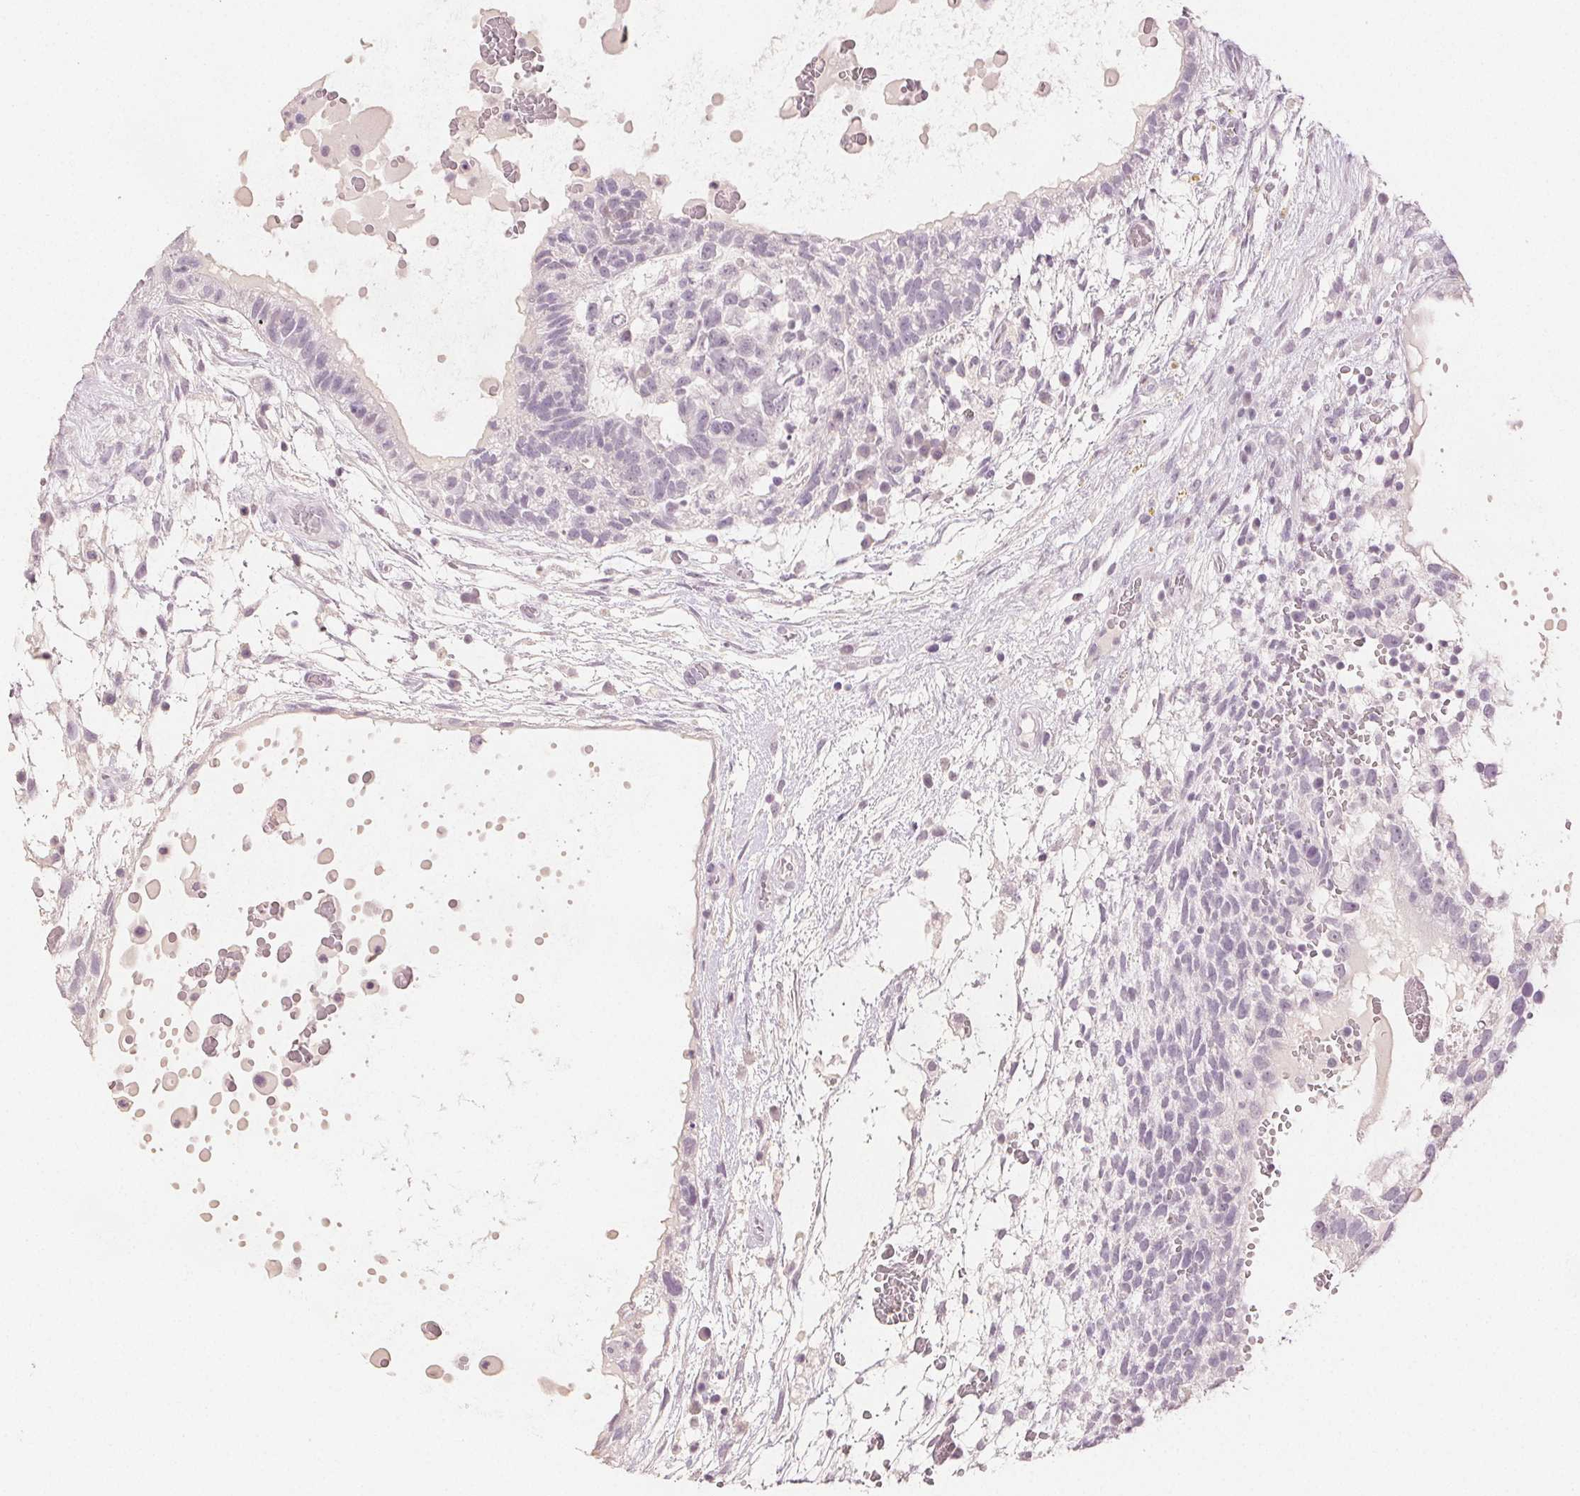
{"staining": {"intensity": "negative", "quantity": "none", "location": "none"}, "tissue": "testis cancer", "cell_type": "Tumor cells", "image_type": "cancer", "snomed": [{"axis": "morphology", "description": "Normal tissue, NOS"}, {"axis": "morphology", "description": "Carcinoma, Embryonal, NOS"}, {"axis": "topography", "description": "Testis"}], "caption": "Testis cancer was stained to show a protein in brown. There is no significant staining in tumor cells.", "gene": "SCGN", "patient": {"sex": "male", "age": 32}}